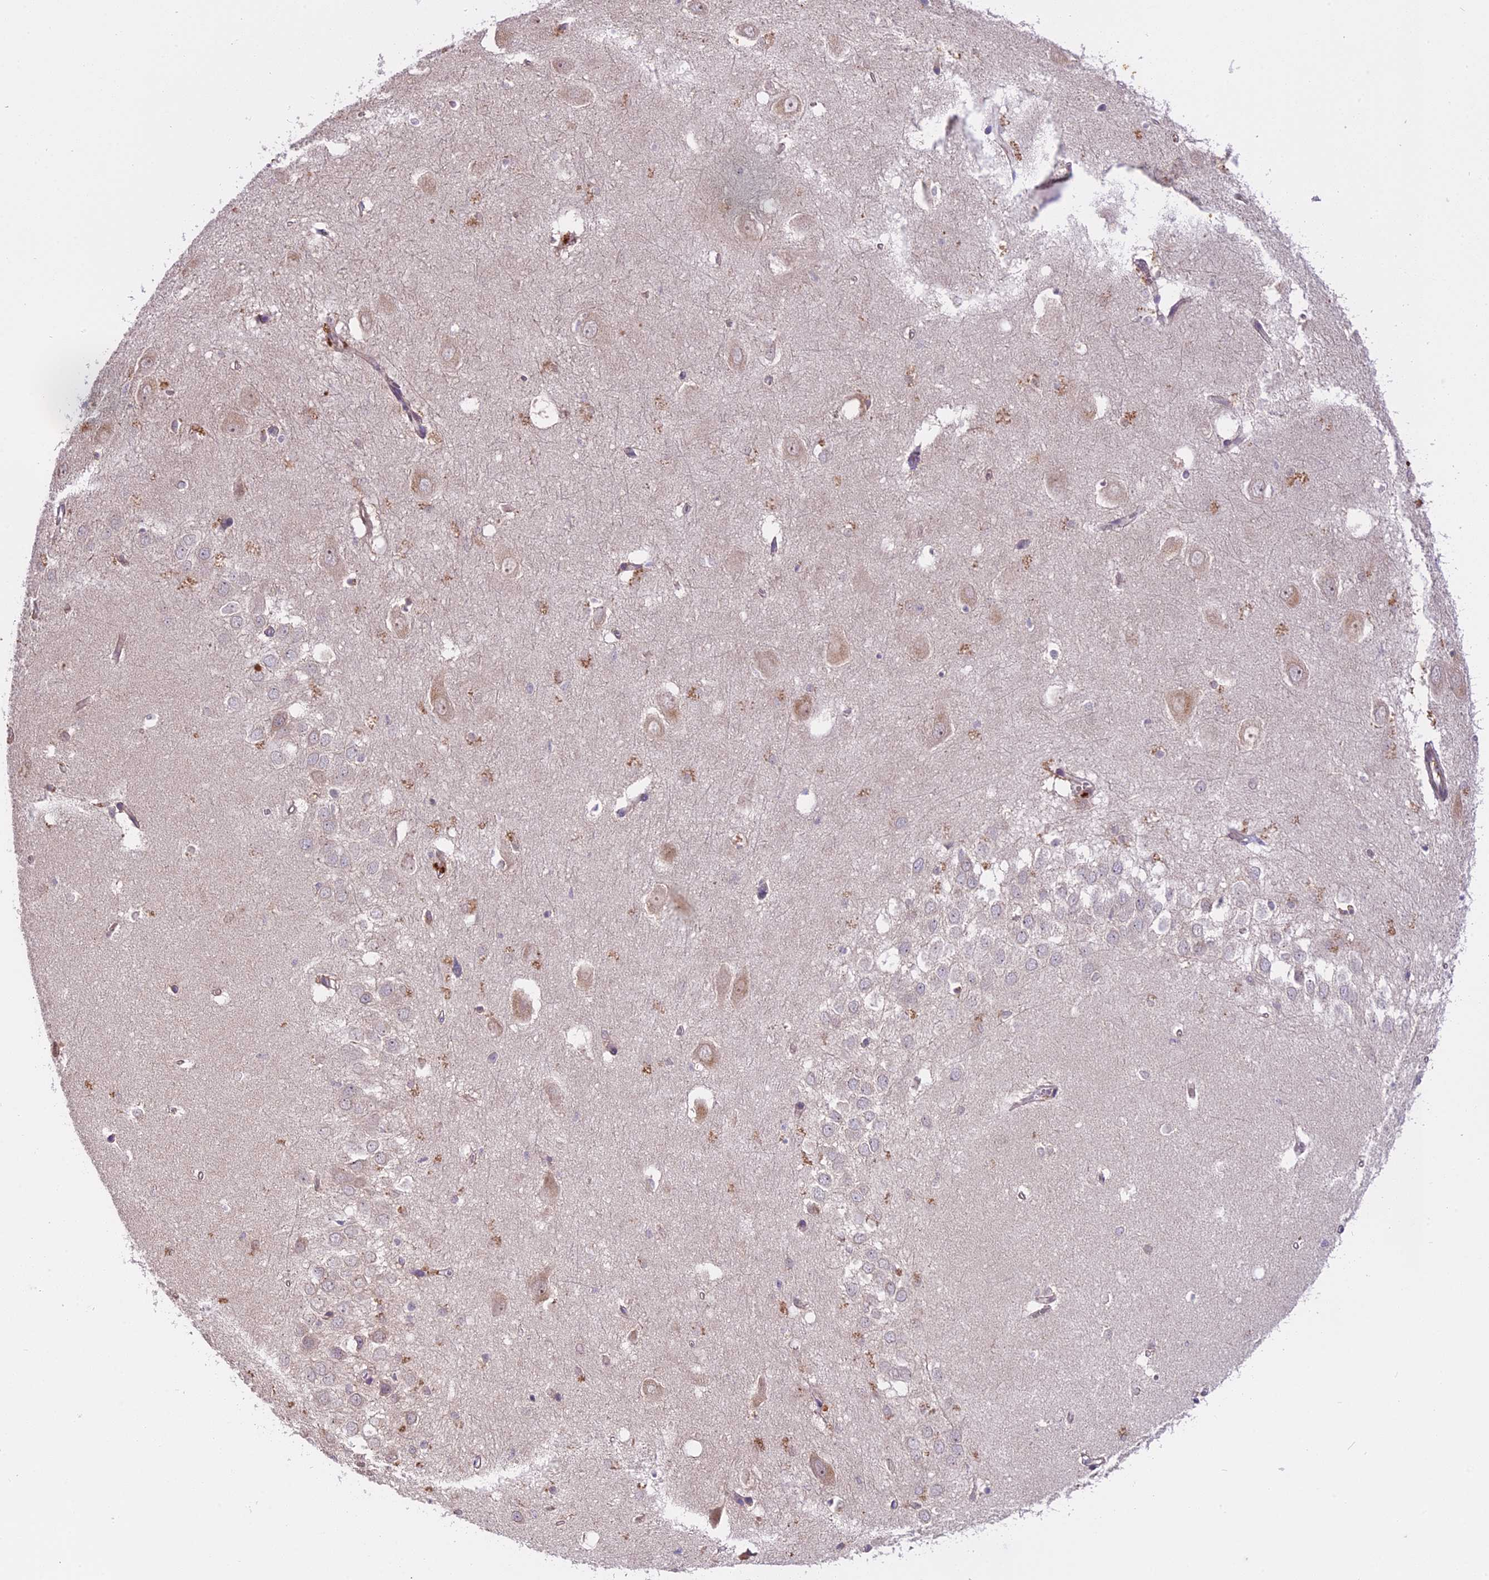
{"staining": {"intensity": "negative", "quantity": "none", "location": "none"}, "tissue": "hippocampus", "cell_type": "Glial cells", "image_type": "normal", "snomed": [{"axis": "morphology", "description": "Normal tissue, NOS"}, {"axis": "topography", "description": "Hippocampus"}], "caption": "Glial cells show no significant protein staining in normal hippocampus. (DAB (3,3'-diaminobenzidine) immunohistochemistry (IHC), high magnification).", "gene": "MEMO1", "patient": {"sex": "female", "age": 64}}